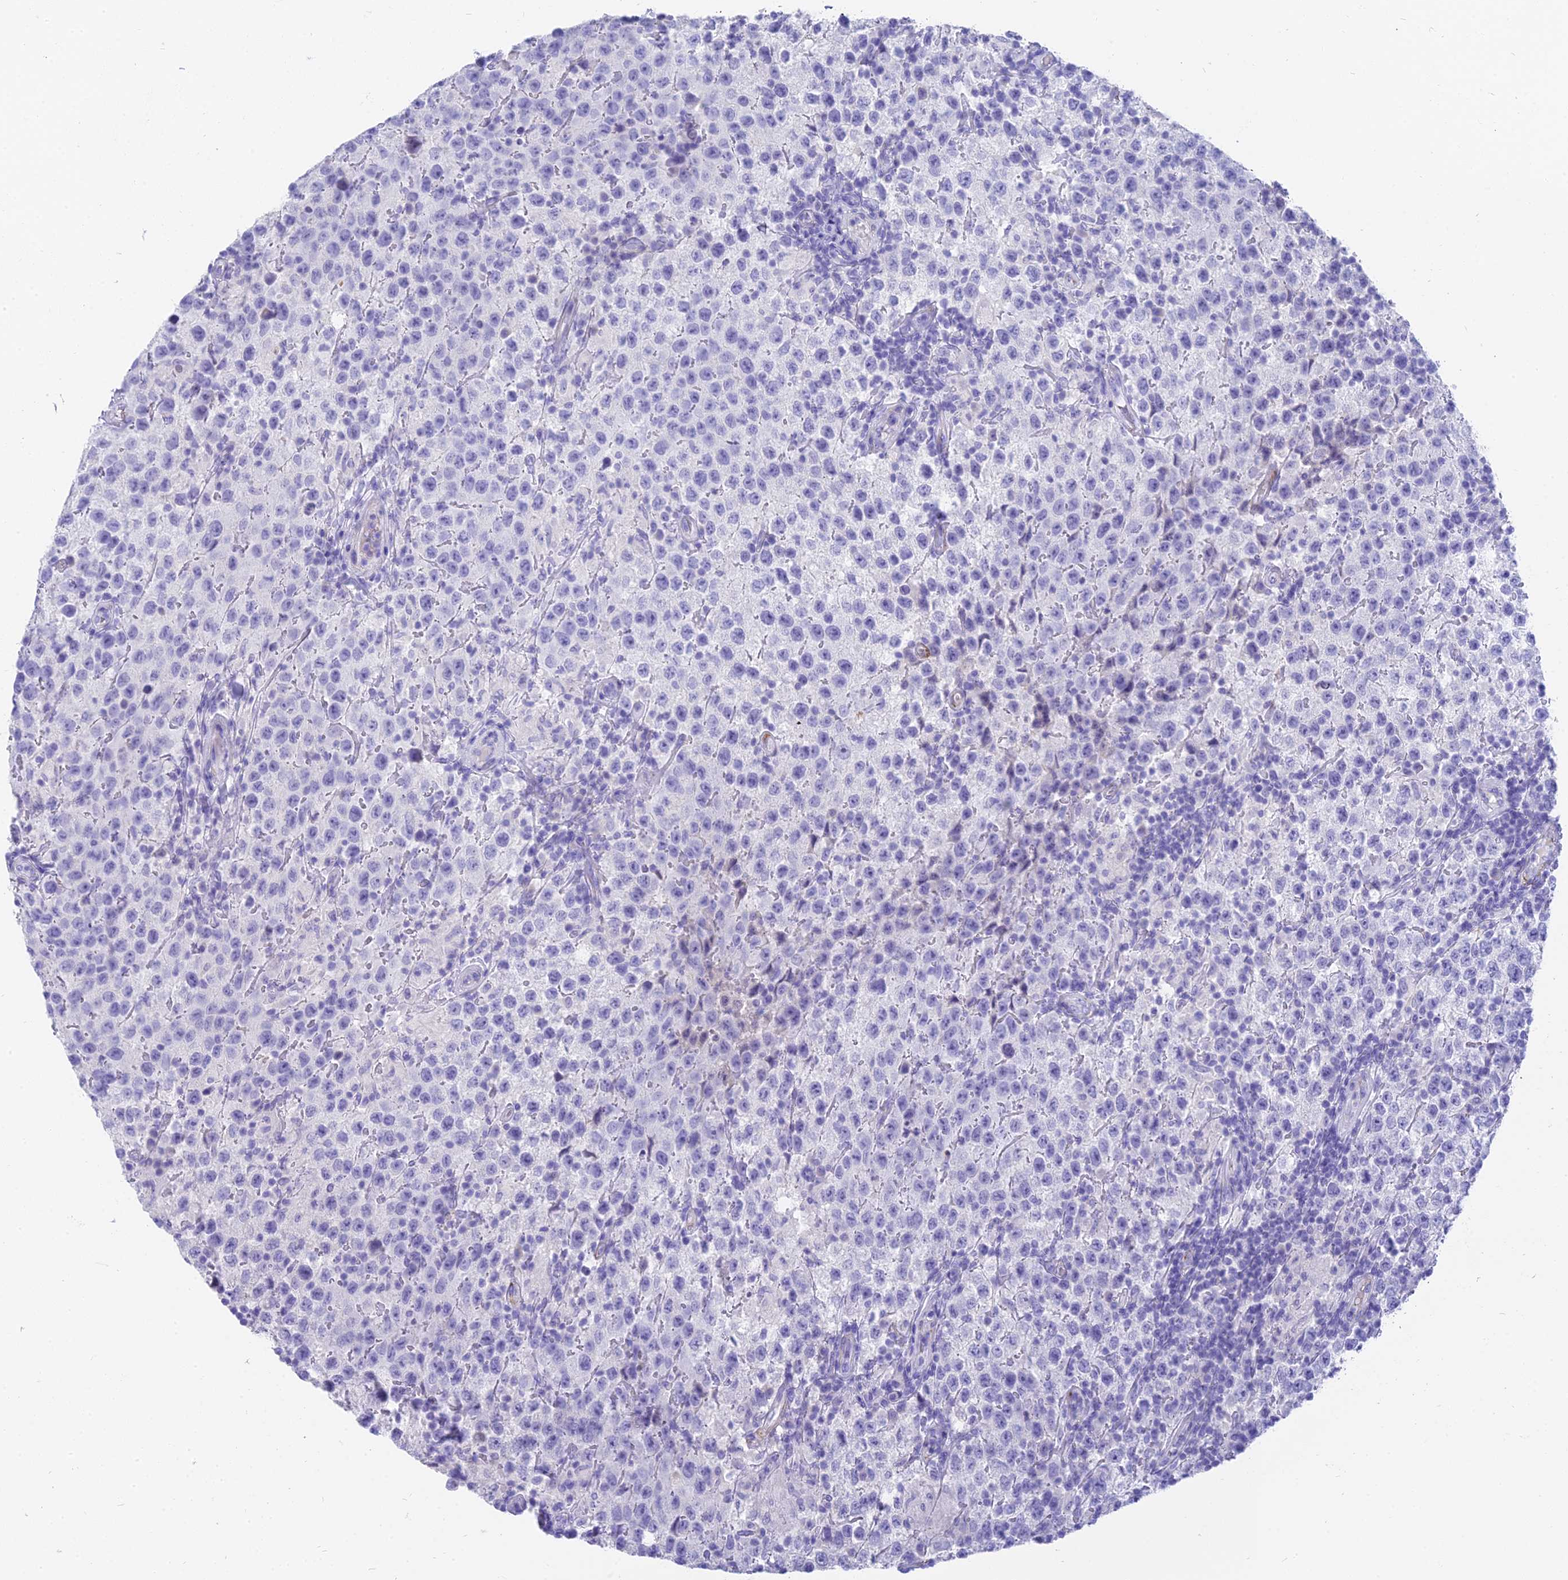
{"staining": {"intensity": "negative", "quantity": "none", "location": "none"}, "tissue": "testis cancer", "cell_type": "Tumor cells", "image_type": "cancer", "snomed": [{"axis": "morphology", "description": "Seminoma, NOS"}, {"axis": "morphology", "description": "Carcinoma, Embryonal, NOS"}, {"axis": "topography", "description": "Testis"}], "caption": "High power microscopy histopathology image of an immunohistochemistry micrograph of seminoma (testis), revealing no significant staining in tumor cells.", "gene": "SLC36A2", "patient": {"sex": "male", "age": 41}}